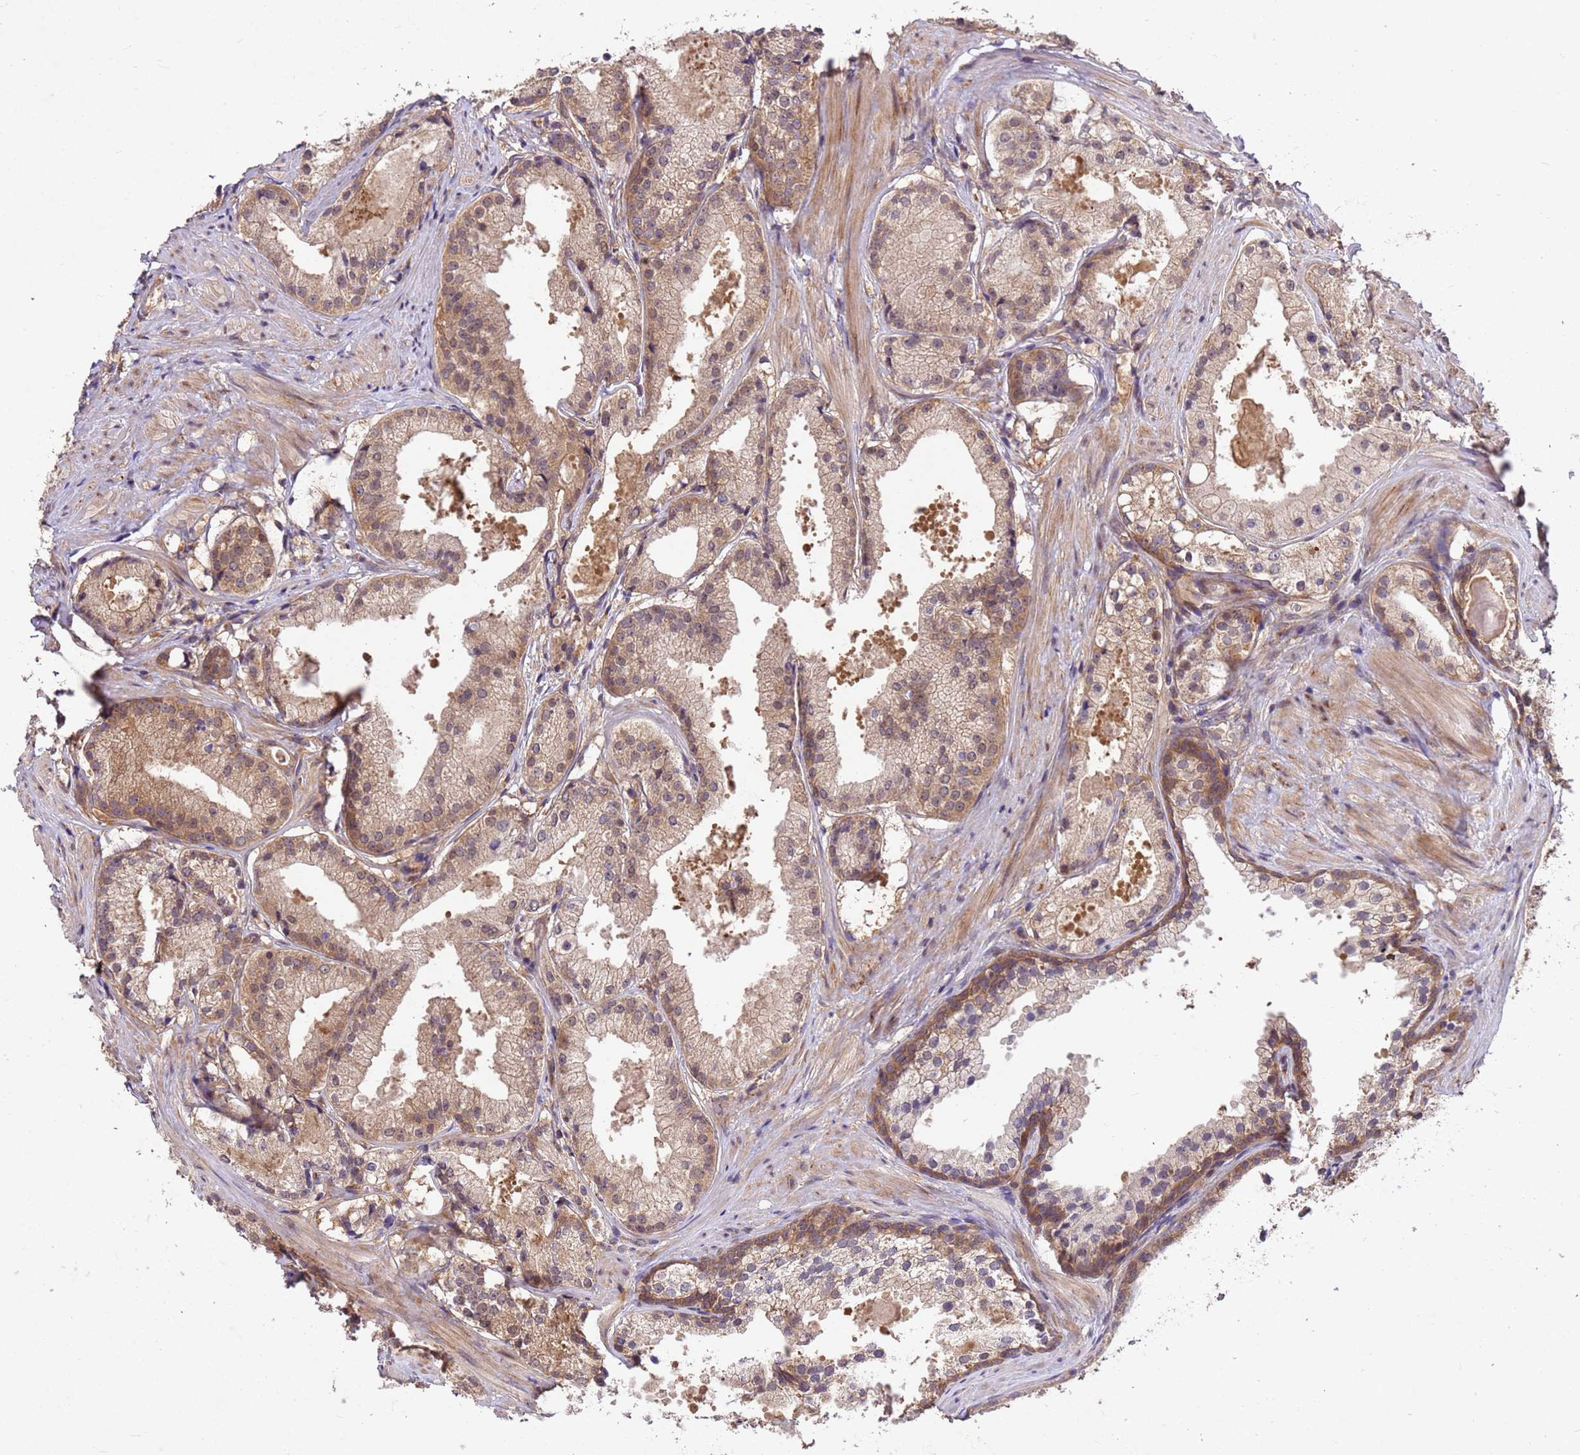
{"staining": {"intensity": "weak", "quantity": ">75%", "location": "cytoplasmic/membranous,nuclear"}, "tissue": "prostate cancer", "cell_type": "Tumor cells", "image_type": "cancer", "snomed": [{"axis": "morphology", "description": "Adenocarcinoma, Low grade"}, {"axis": "topography", "description": "Prostate"}], "caption": "The photomicrograph exhibits immunohistochemical staining of prostate adenocarcinoma (low-grade). There is weak cytoplasmic/membranous and nuclear positivity is identified in approximately >75% of tumor cells. The protein is shown in brown color, while the nuclei are stained blue.", "gene": "PPP2CB", "patient": {"sex": "male", "age": 57}}